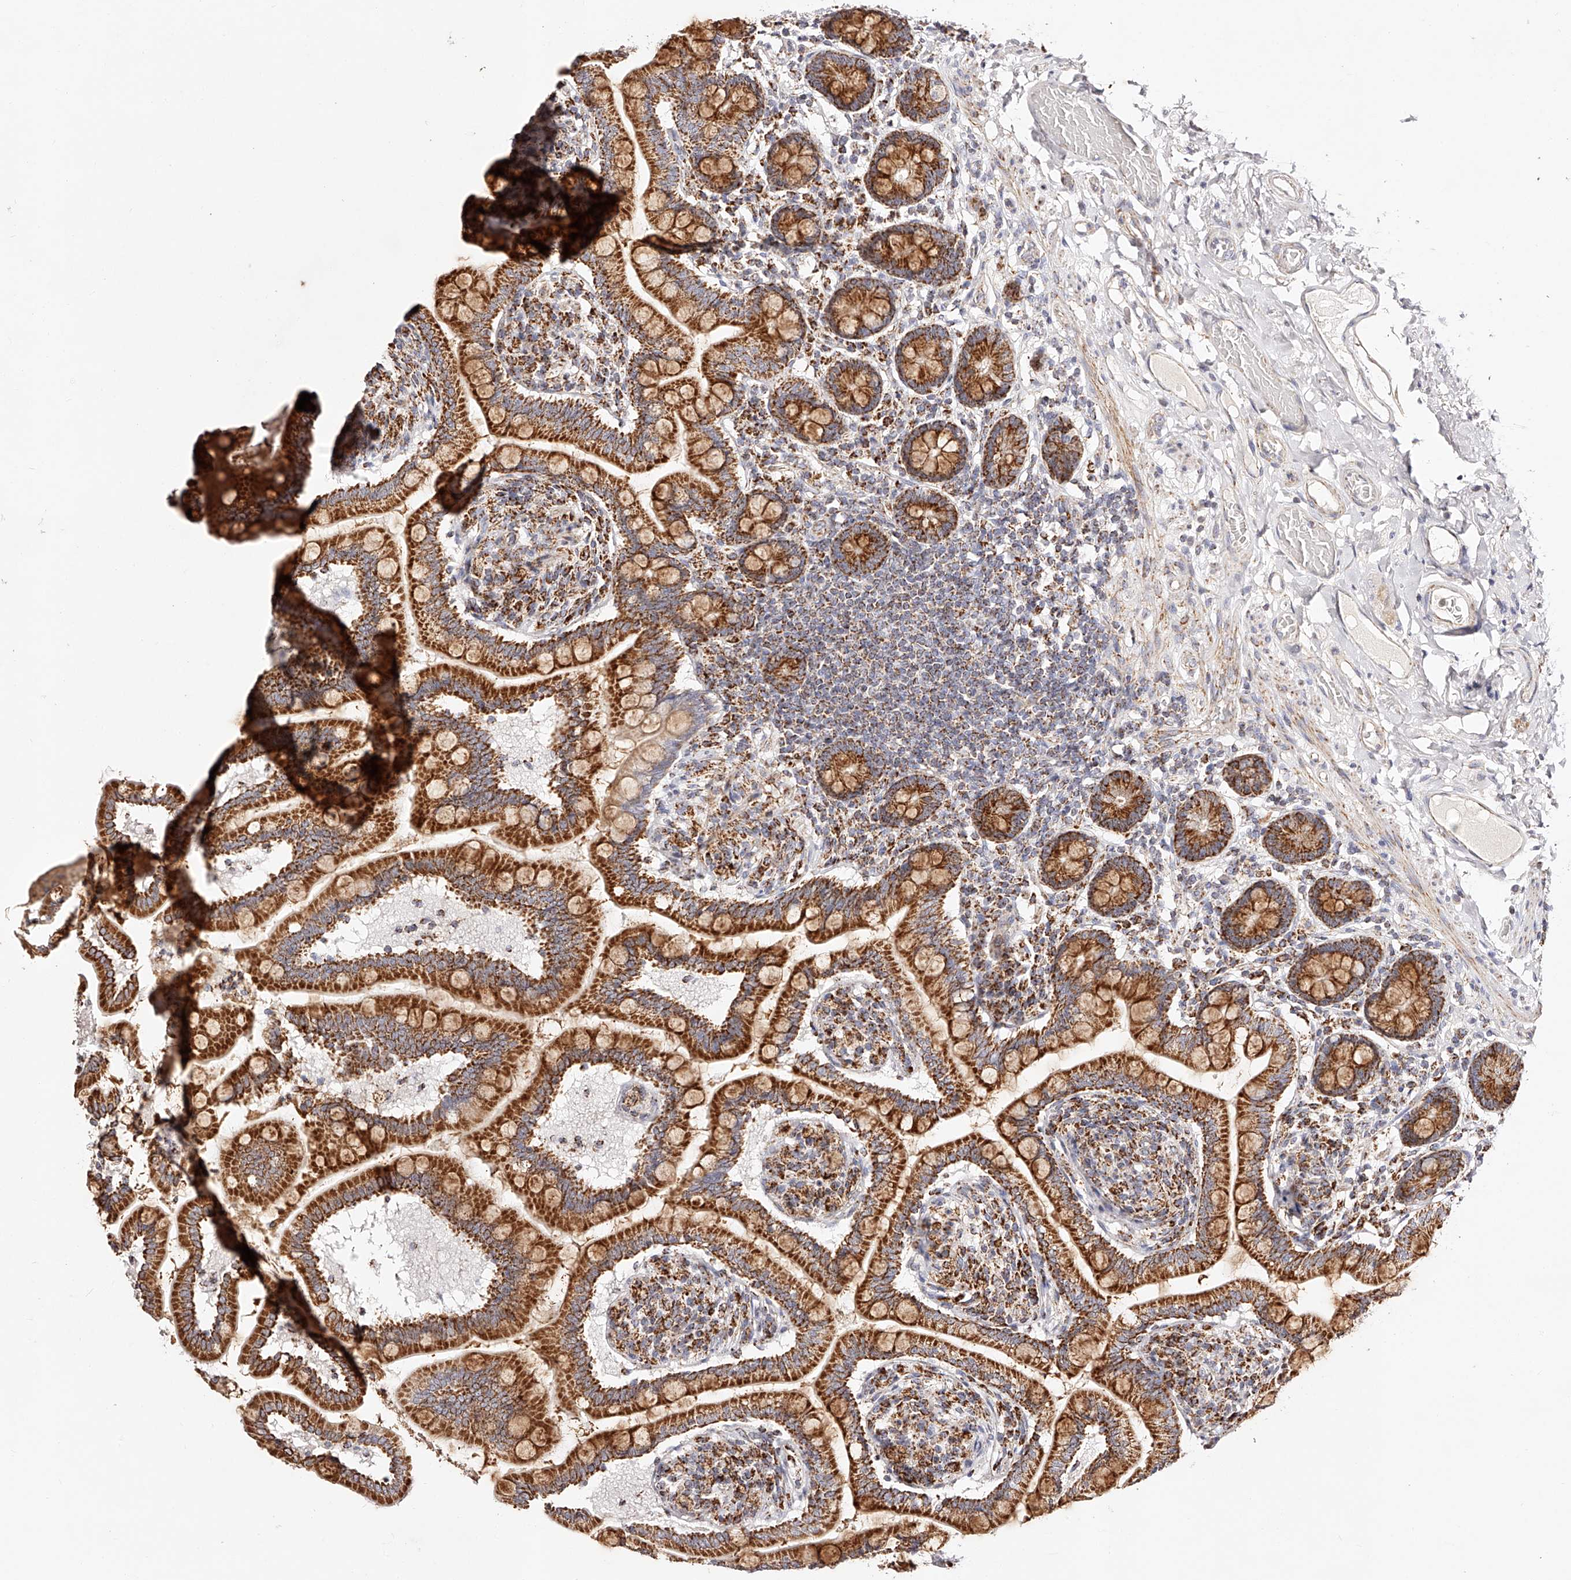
{"staining": {"intensity": "strong", "quantity": ">75%", "location": "cytoplasmic/membranous"}, "tissue": "small intestine", "cell_type": "Glandular cells", "image_type": "normal", "snomed": [{"axis": "morphology", "description": "Normal tissue, NOS"}, {"axis": "topography", "description": "Small intestine"}], "caption": "This is an image of immunohistochemistry staining of benign small intestine, which shows strong staining in the cytoplasmic/membranous of glandular cells.", "gene": "NDUFV3", "patient": {"sex": "female", "age": 64}}